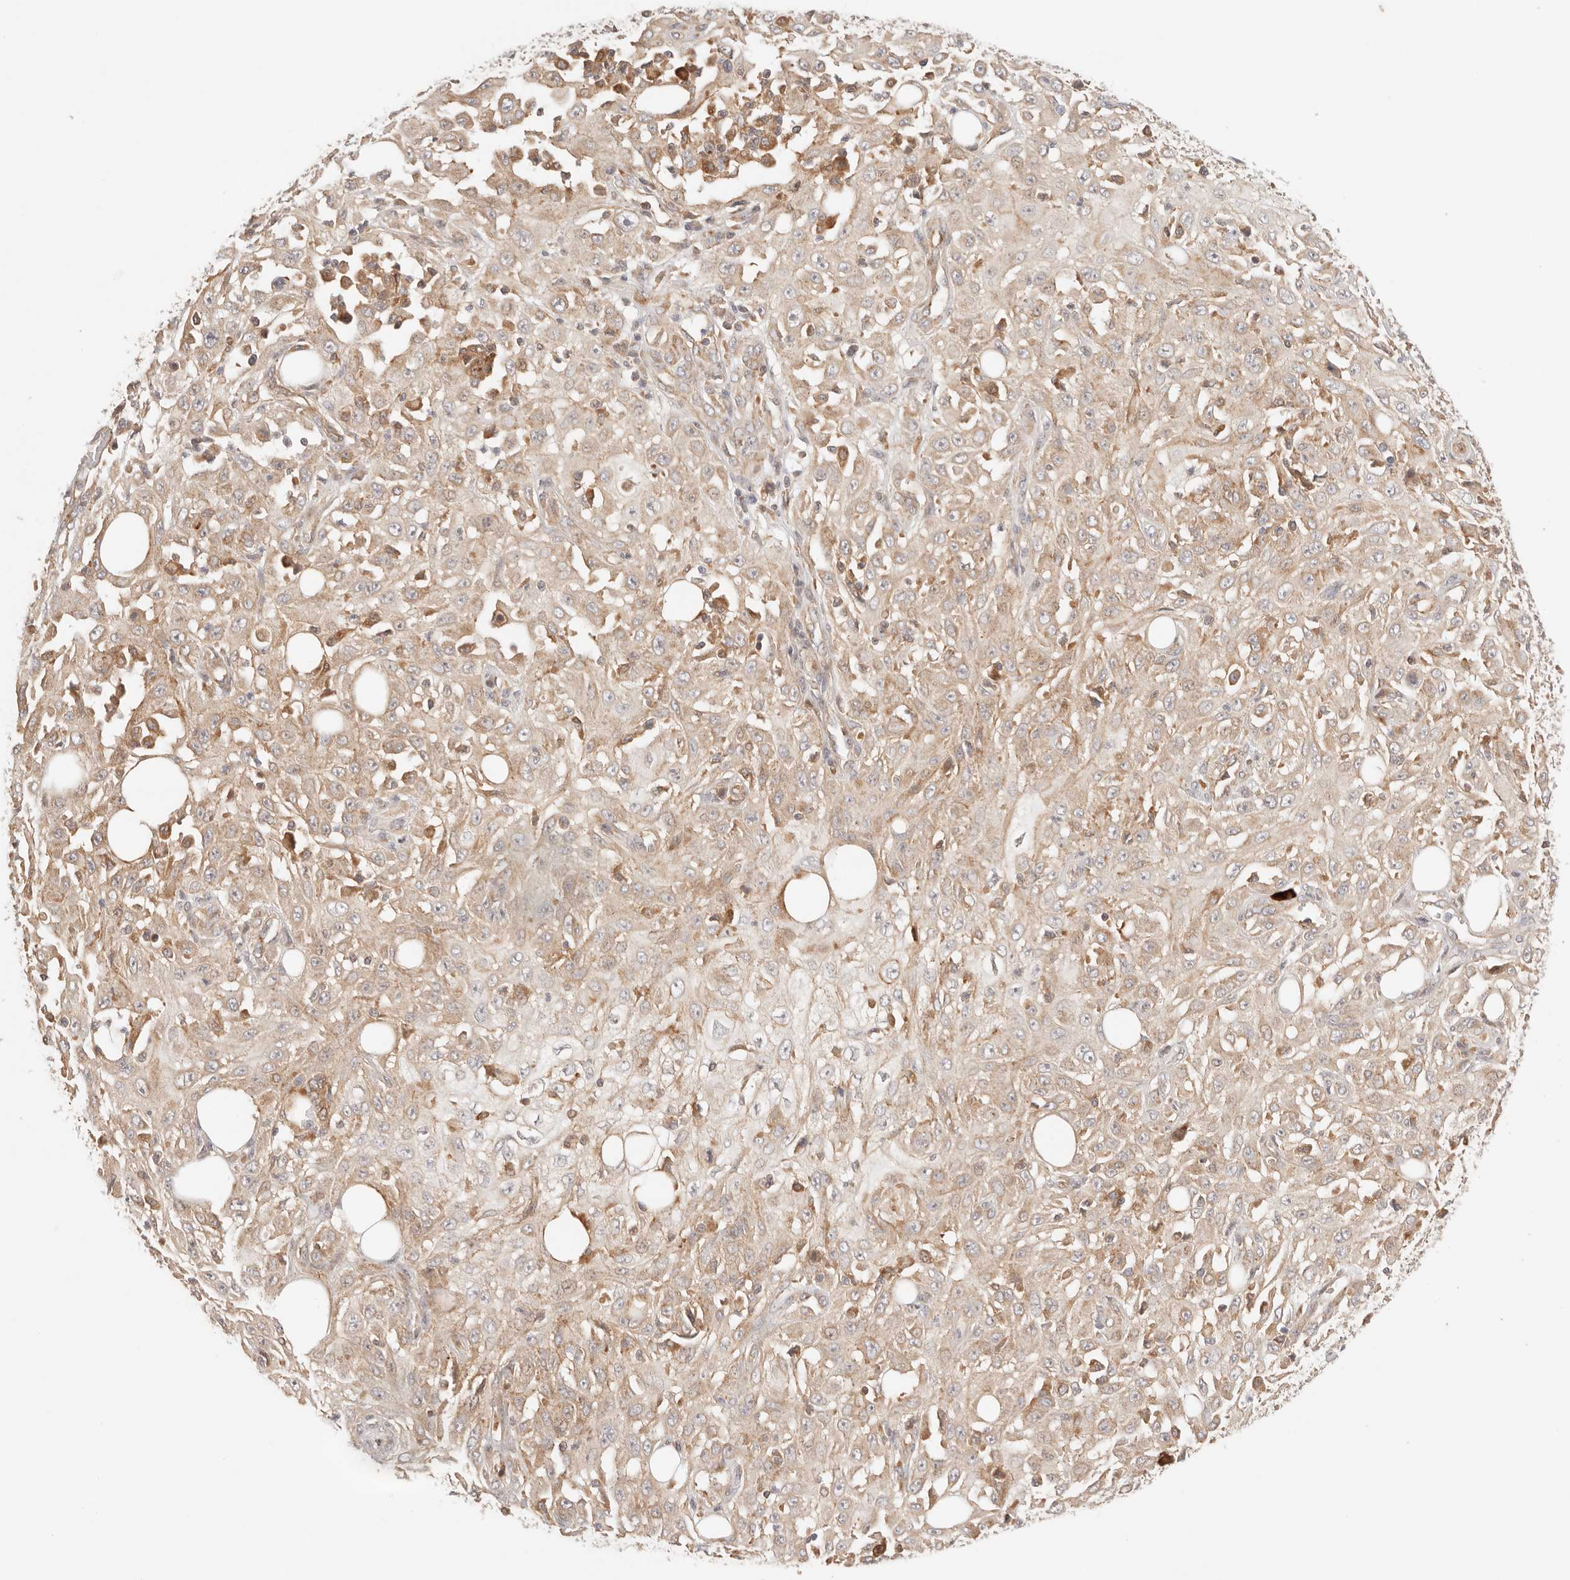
{"staining": {"intensity": "moderate", "quantity": ">75%", "location": "cytoplasmic/membranous"}, "tissue": "skin cancer", "cell_type": "Tumor cells", "image_type": "cancer", "snomed": [{"axis": "morphology", "description": "Squamous cell carcinoma, NOS"}, {"axis": "morphology", "description": "Squamous cell carcinoma, metastatic, NOS"}, {"axis": "topography", "description": "Skin"}, {"axis": "topography", "description": "Lymph node"}], "caption": "Protein analysis of skin cancer tissue shows moderate cytoplasmic/membranous positivity in about >75% of tumor cells. (brown staining indicates protein expression, while blue staining denotes nuclei).", "gene": "IL1R2", "patient": {"sex": "male", "age": 75}}